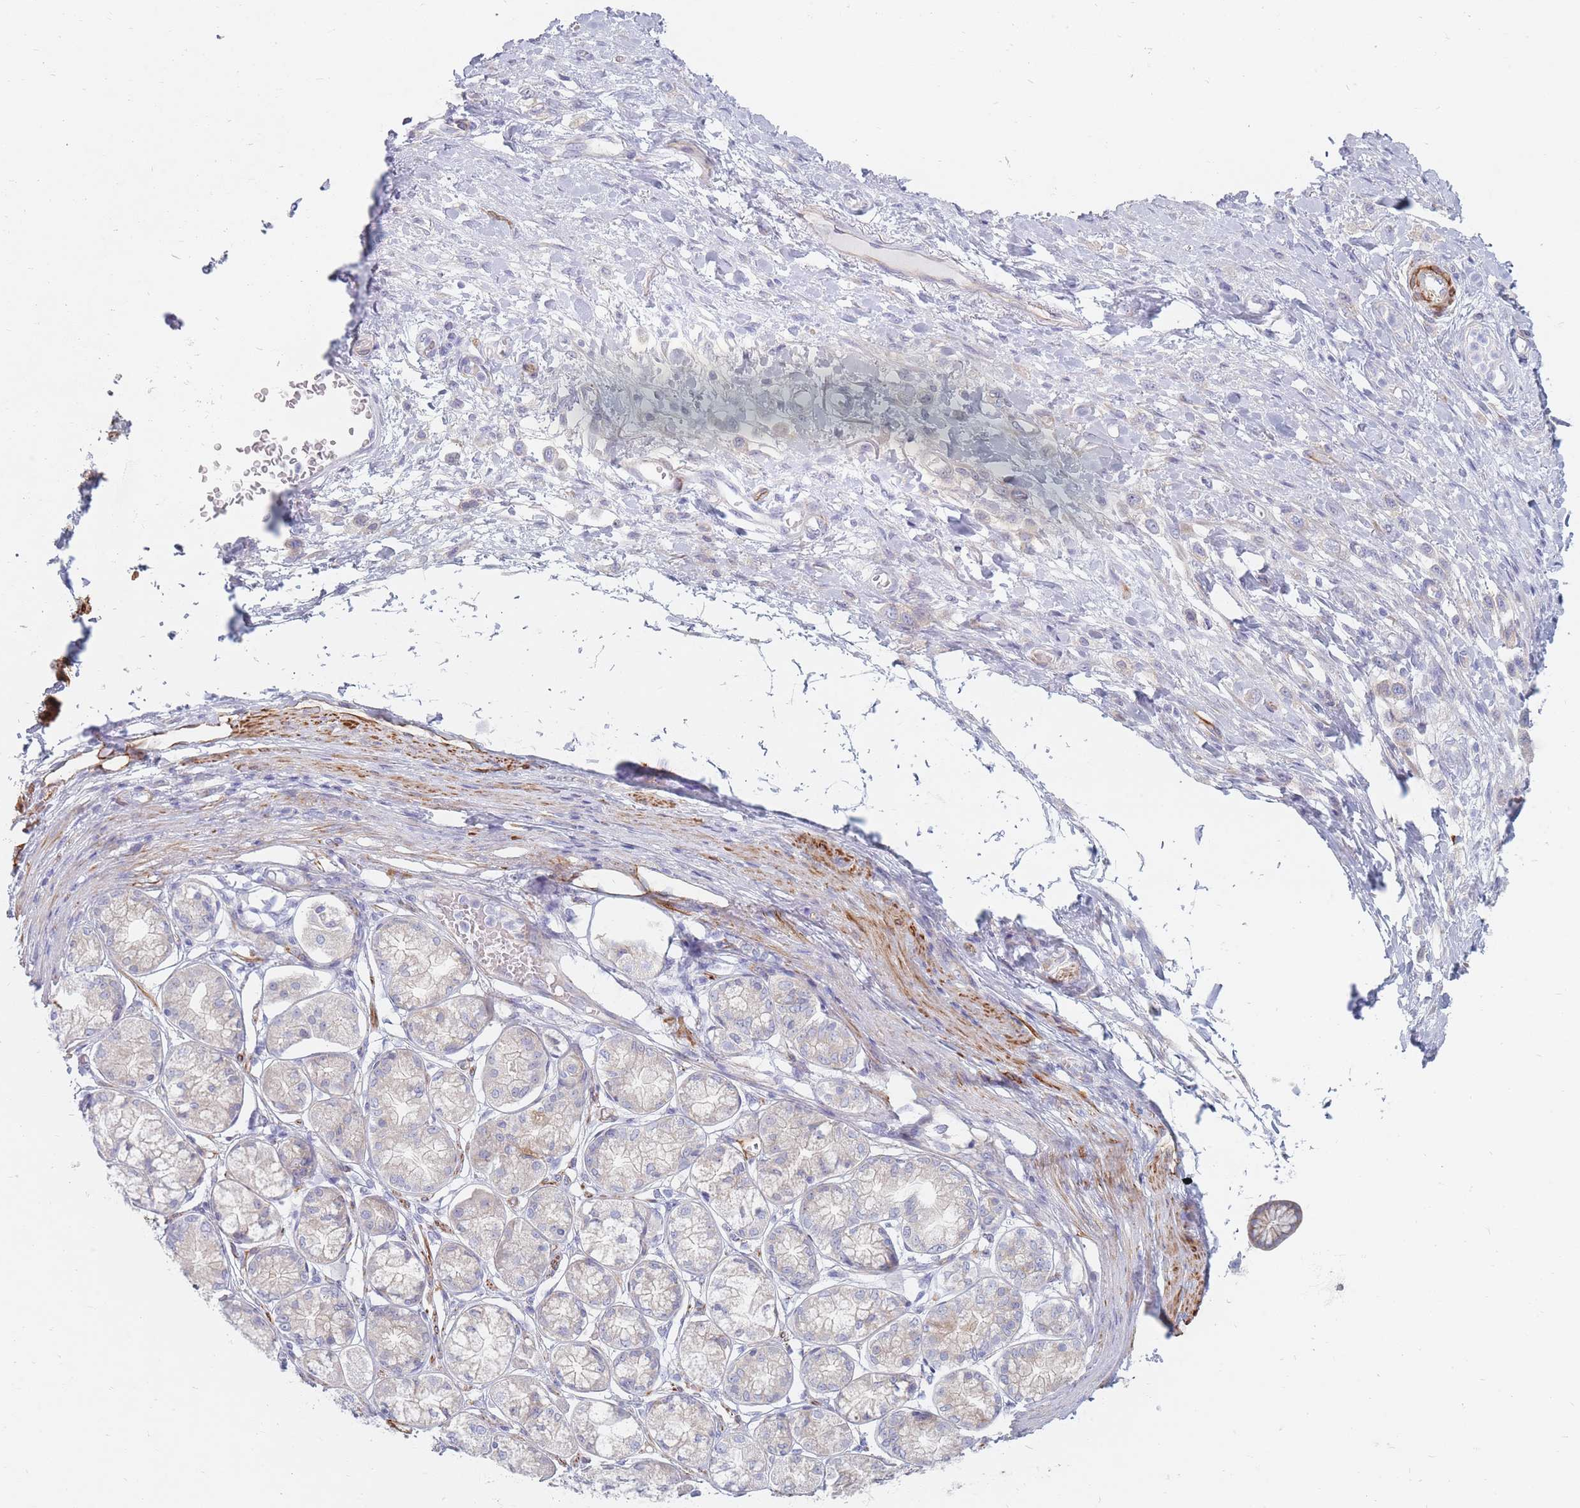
{"staining": {"intensity": "negative", "quantity": "none", "location": "none"}, "tissue": "stomach cancer", "cell_type": "Tumor cells", "image_type": "cancer", "snomed": [{"axis": "morphology", "description": "Adenocarcinoma, NOS"}, {"axis": "topography", "description": "Stomach"}], "caption": "High power microscopy micrograph of an immunohistochemistry photomicrograph of adenocarcinoma (stomach), revealing no significant staining in tumor cells. (DAB (3,3'-diaminobenzidine) IHC with hematoxylin counter stain).", "gene": "ERBIN", "patient": {"sex": "female", "age": 65}}